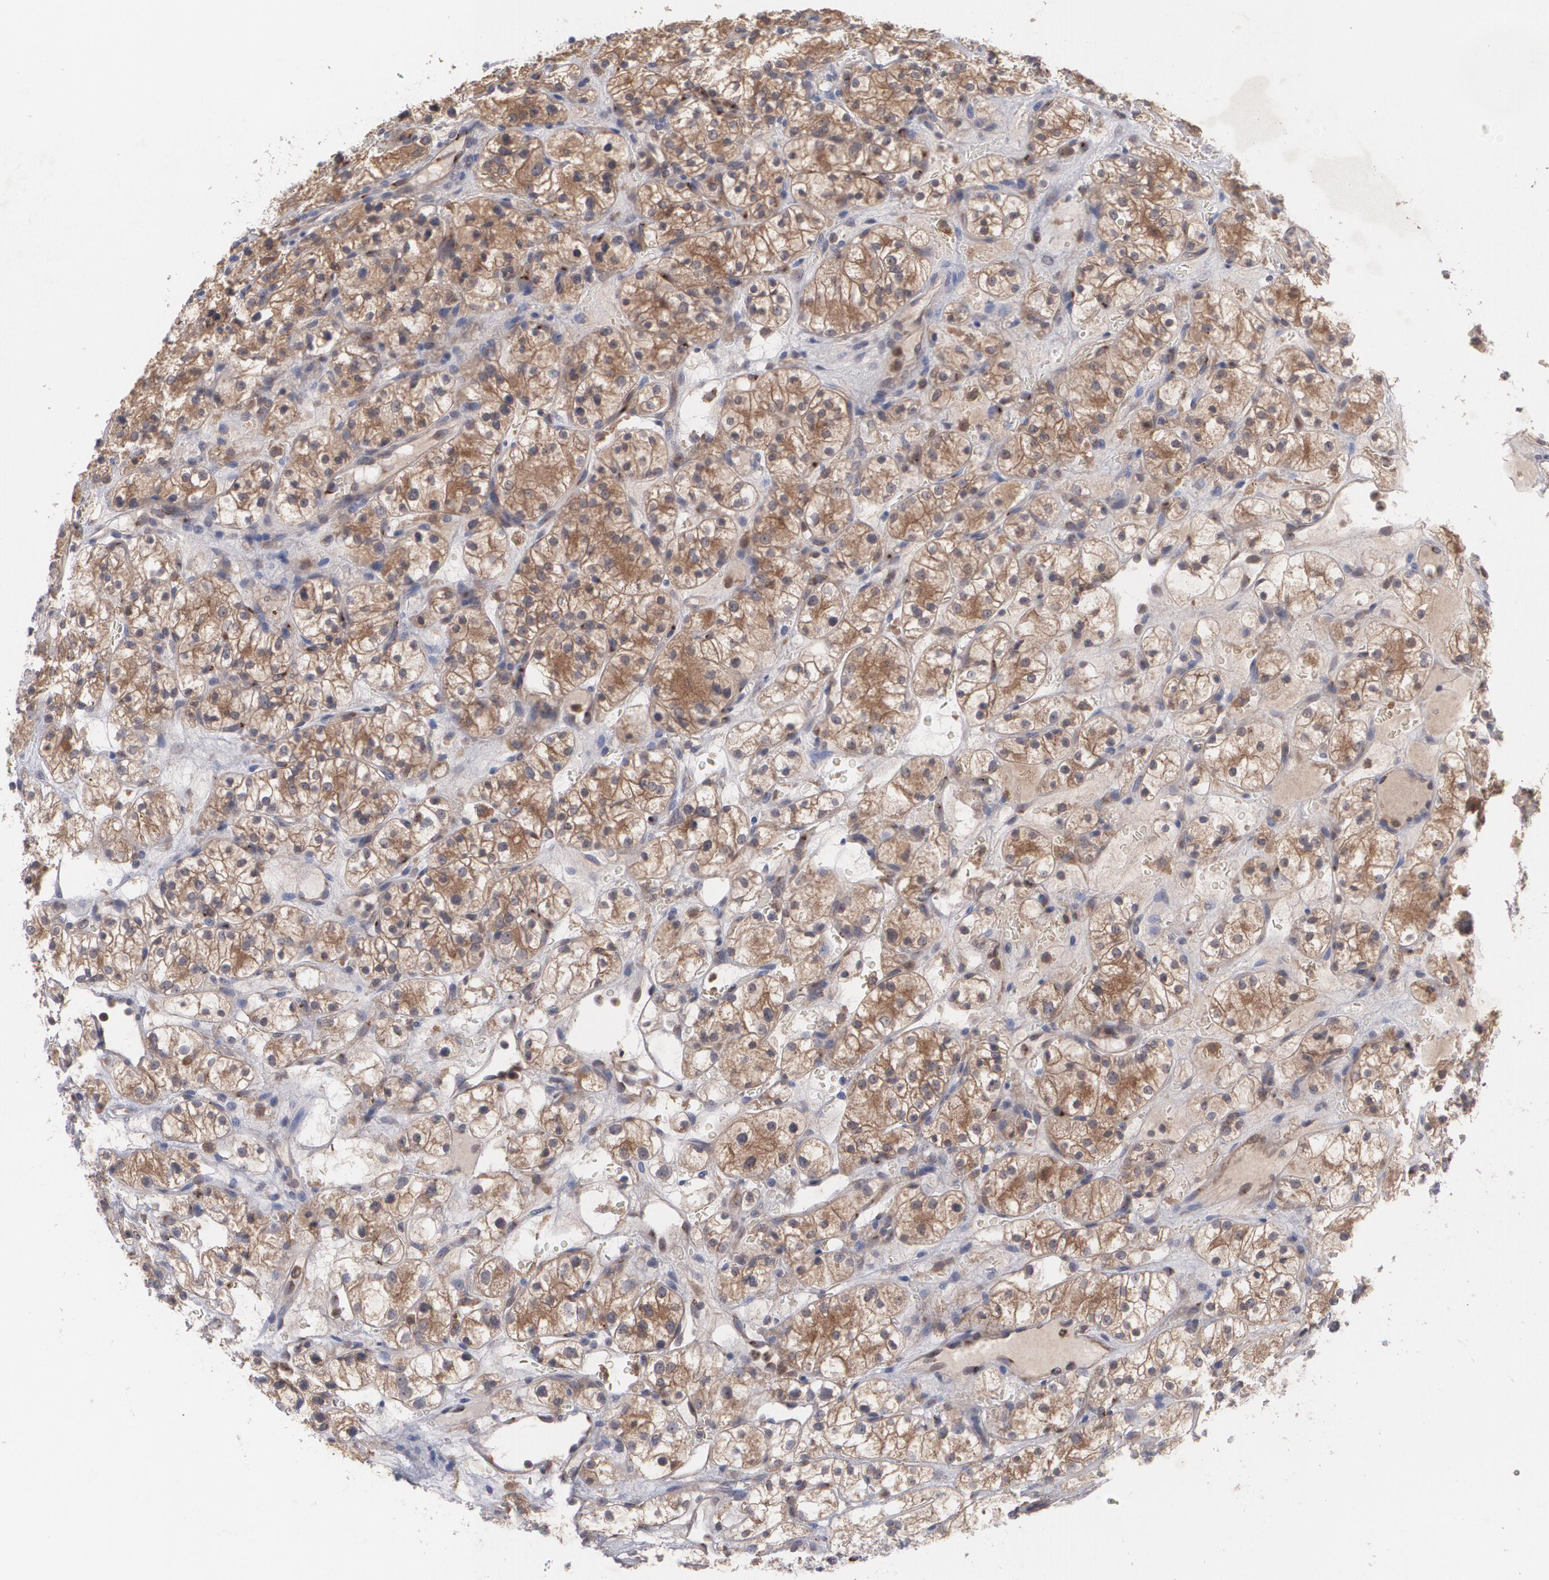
{"staining": {"intensity": "moderate", "quantity": ">75%", "location": "cytoplasmic/membranous"}, "tissue": "renal cancer", "cell_type": "Tumor cells", "image_type": "cancer", "snomed": [{"axis": "morphology", "description": "Adenocarcinoma, NOS"}, {"axis": "topography", "description": "Kidney"}], "caption": "There is medium levels of moderate cytoplasmic/membranous staining in tumor cells of renal adenocarcinoma, as demonstrated by immunohistochemical staining (brown color).", "gene": "HTT", "patient": {"sex": "female", "age": 60}}